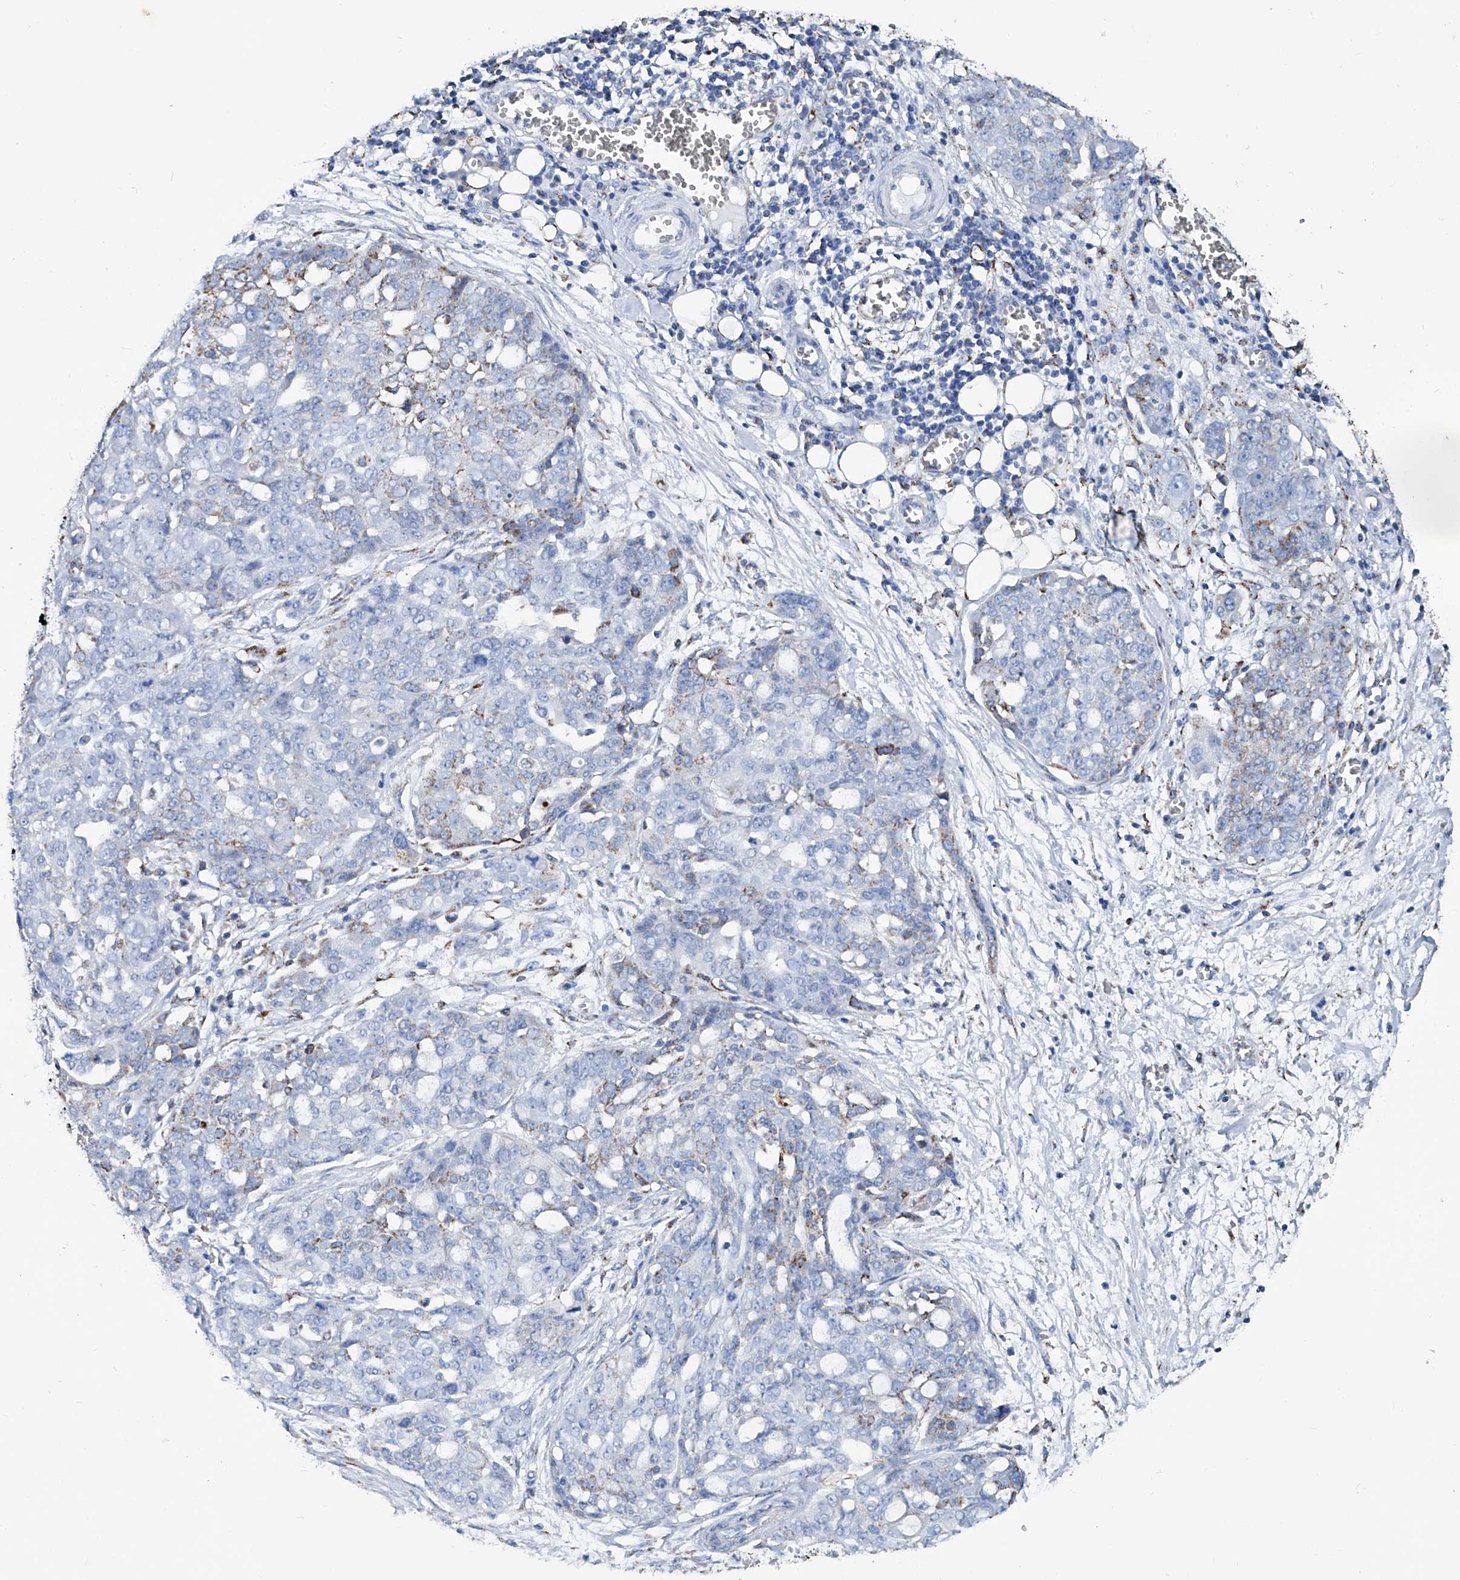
{"staining": {"intensity": "moderate", "quantity": "<25%", "location": "cytoplasmic/membranous"}, "tissue": "ovarian cancer", "cell_type": "Tumor cells", "image_type": "cancer", "snomed": [{"axis": "morphology", "description": "Cystadenocarcinoma, serous, NOS"}, {"axis": "topography", "description": "Soft tissue"}, {"axis": "topography", "description": "Ovary"}], "caption": "Ovarian serous cystadenocarcinoma stained with IHC demonstrates moderate cytoplasmic/membranous expression in about <25% of tumor cells.", "gene": "NHS", "patient": {"sex": "female", "age": 57}}